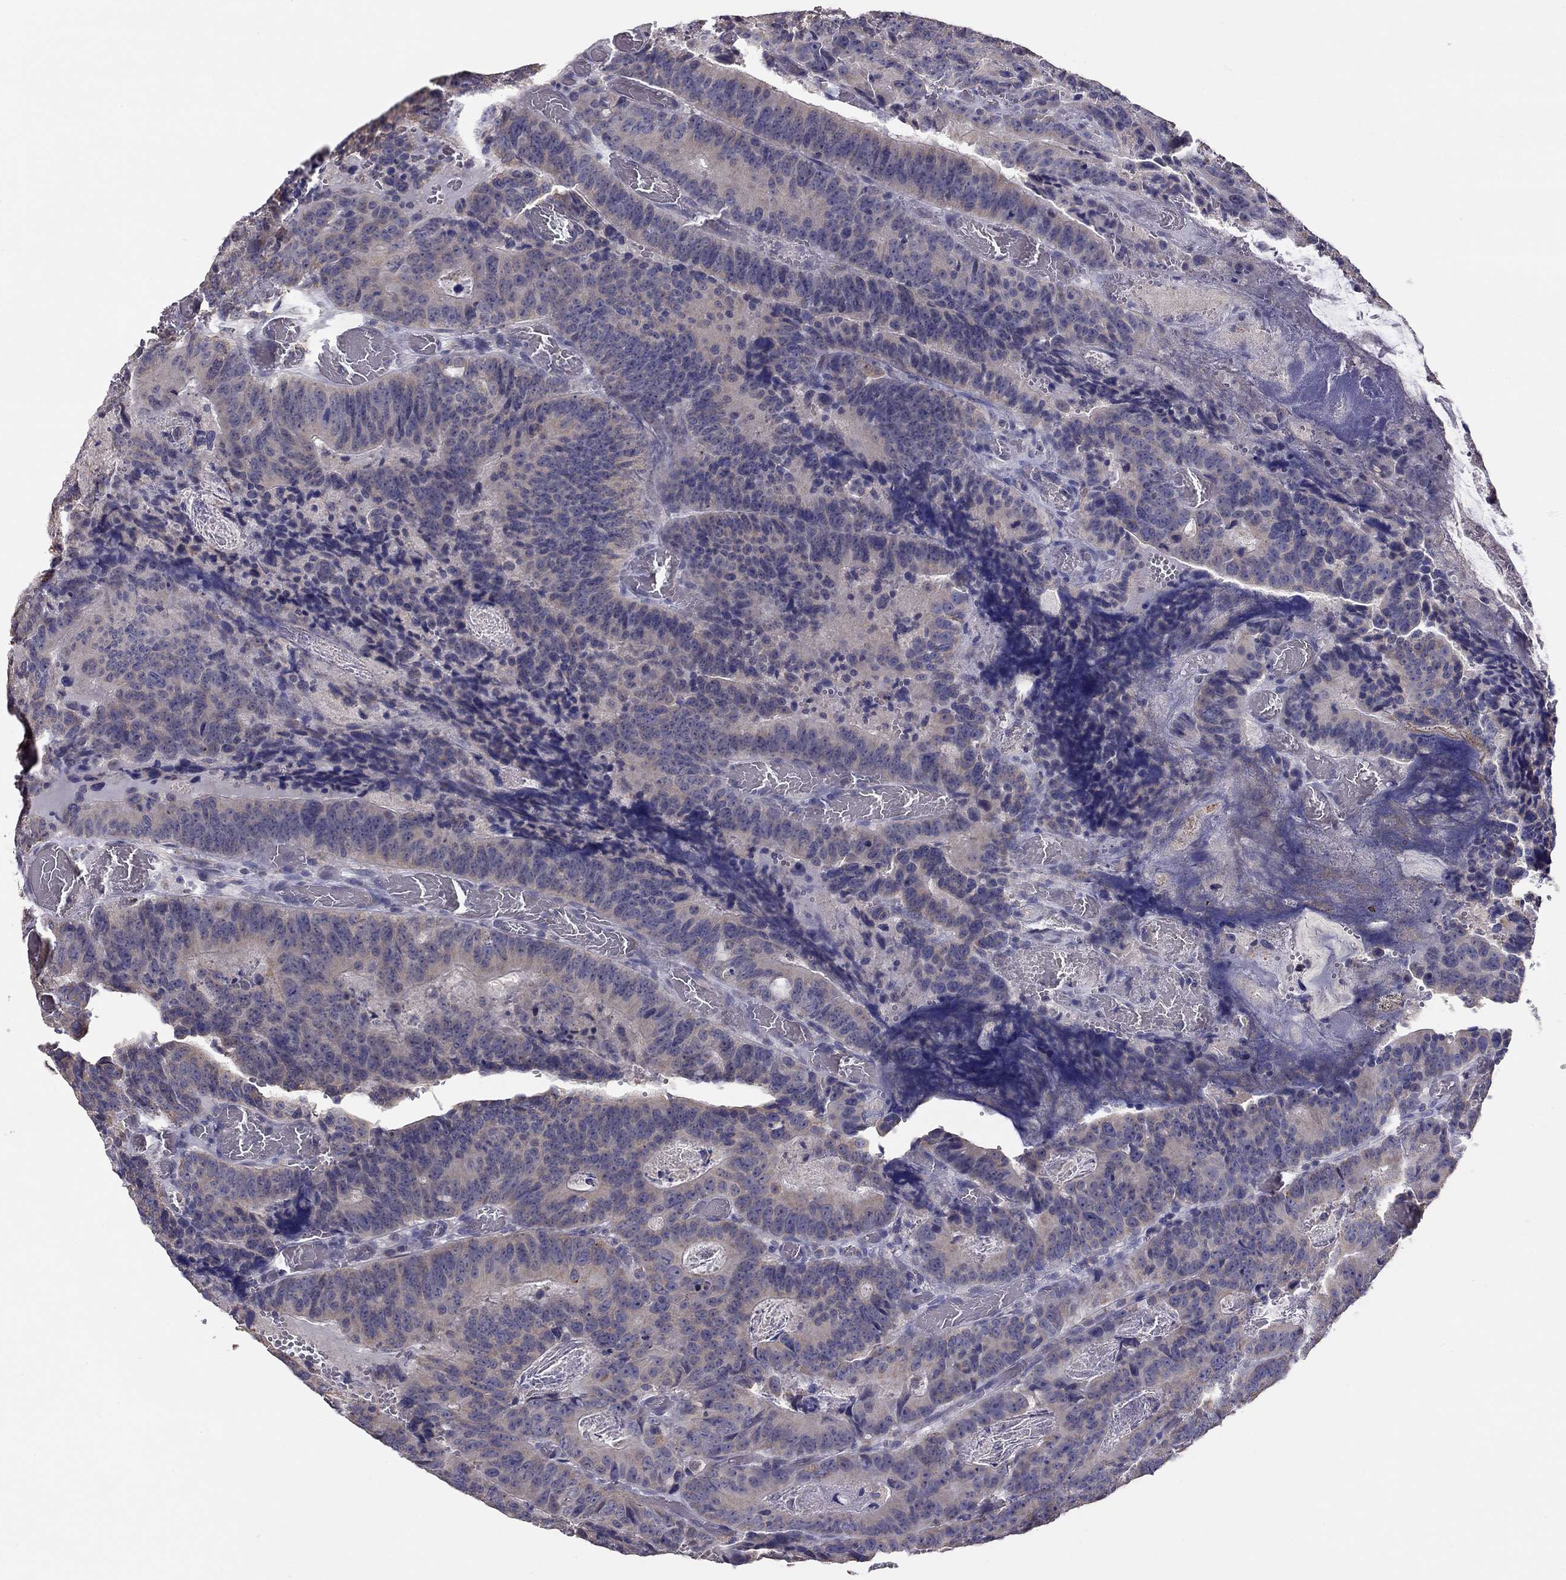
{"staining": {"intensity": "weak", "quantity": "<25%", "location": "cytoplasmic/membranous"}, "tissue": "colorectal cancer", "cell_type": "Tumor cells", "image_type": "cancer", "snomed": [{"axis": "morphology", "description": "Adenocarcinoma, NOS"}, {"axis": "topography", "description": "Colon"}], "caption": "IHC photomicrograph of neoplastic tissue: colorectal adenocarcinoma stained with DAB reveals no significant protein expression in tumor cells.", "gene": "LRIT3", "patient": {"sex": "female", "age": 82}}